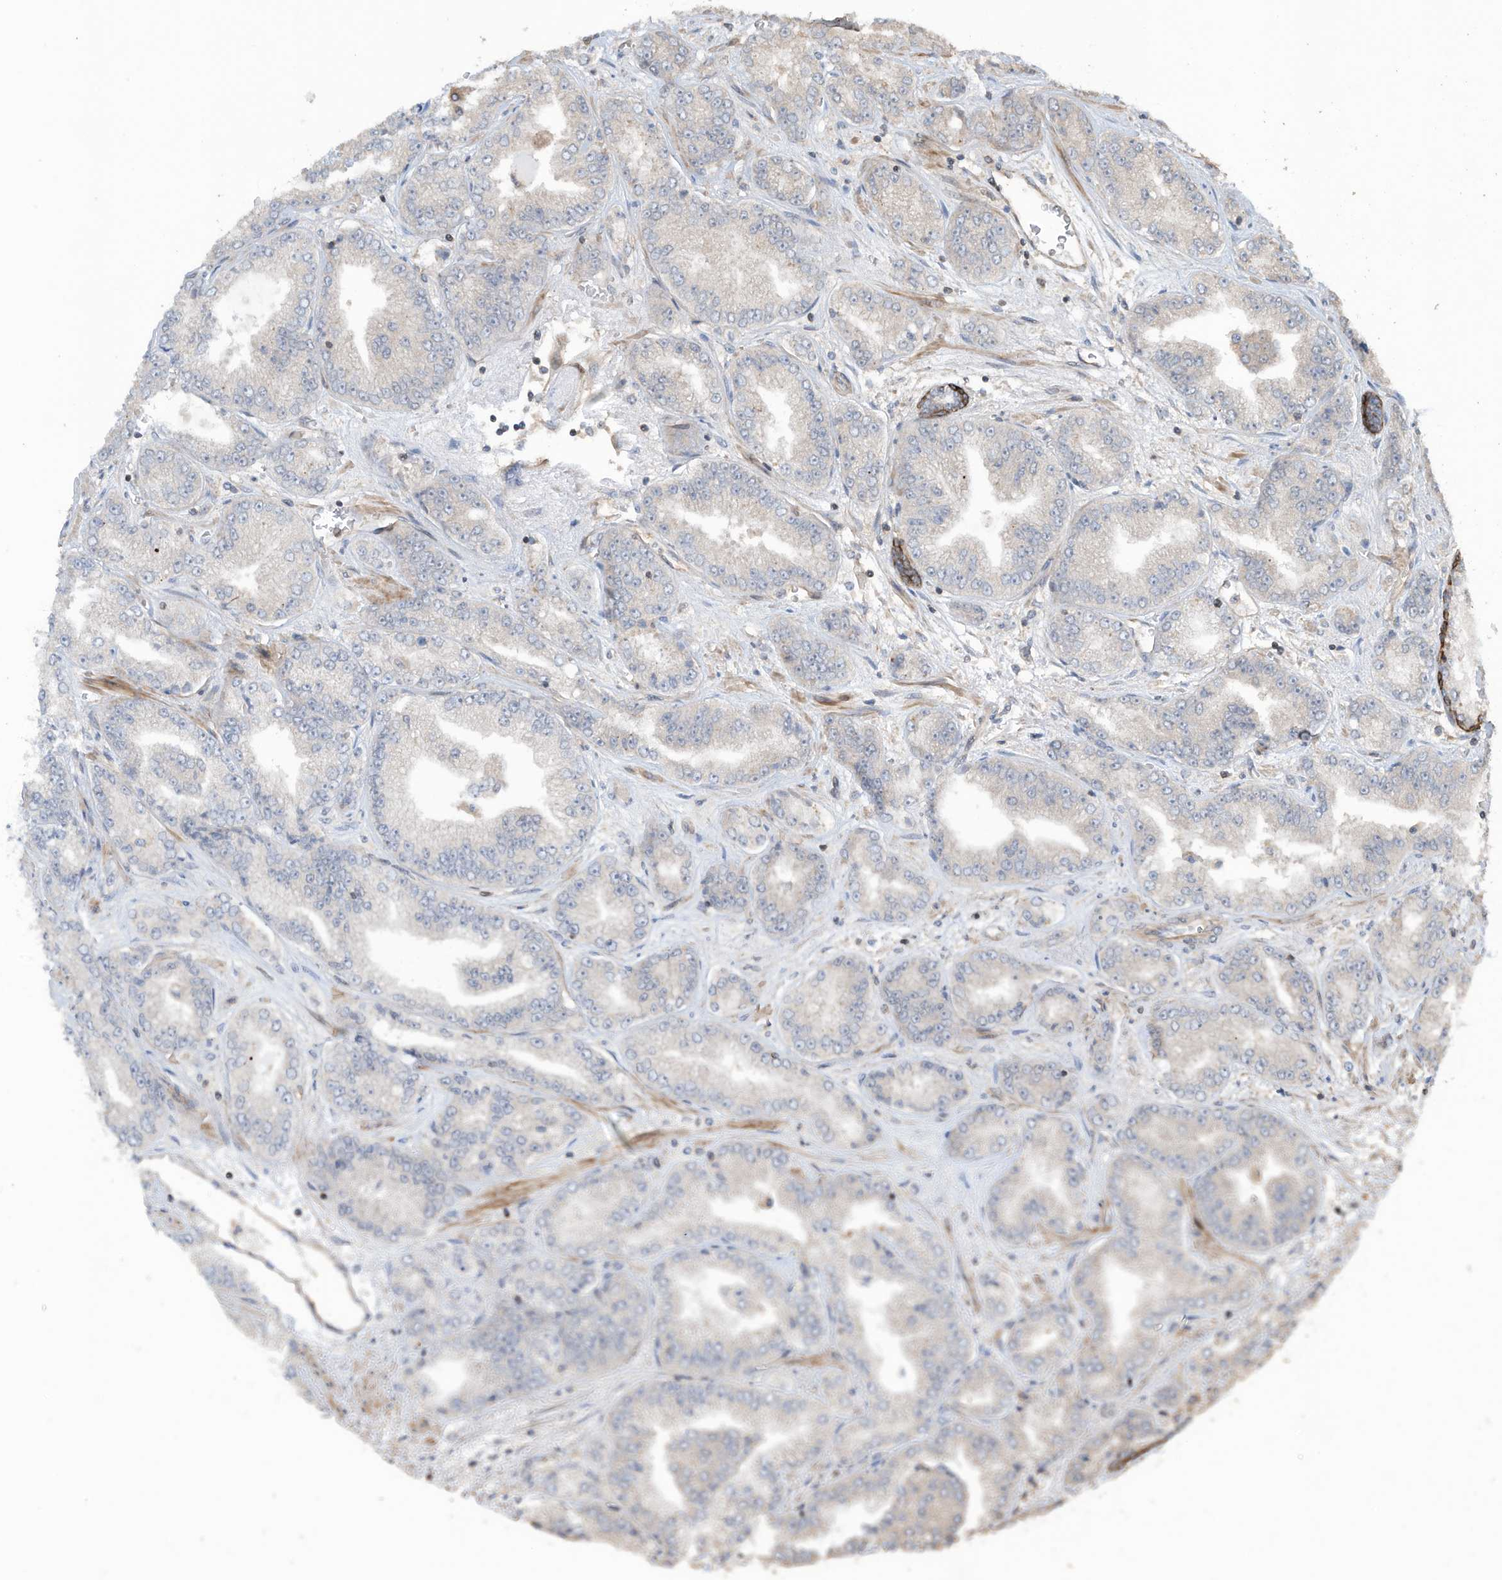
{"staining": {"intensity": "negative", "quantity": "none", "location": "none"}, "tissue": "prostate cancer", "cell_type": "Tumor cells", "image_type": "cancer", "snomed": [{"axis": "morphology", "description": "Adenocarcinoma, High grade"}, {"axis": "topography", "description": "Prostate"}], "caption": "Tumor cells show no significant protein positivity in high-grade adenocarcinoma (prostate).", "gene": "ZNF653", "patient": {"sex": "male", "age": 71}}